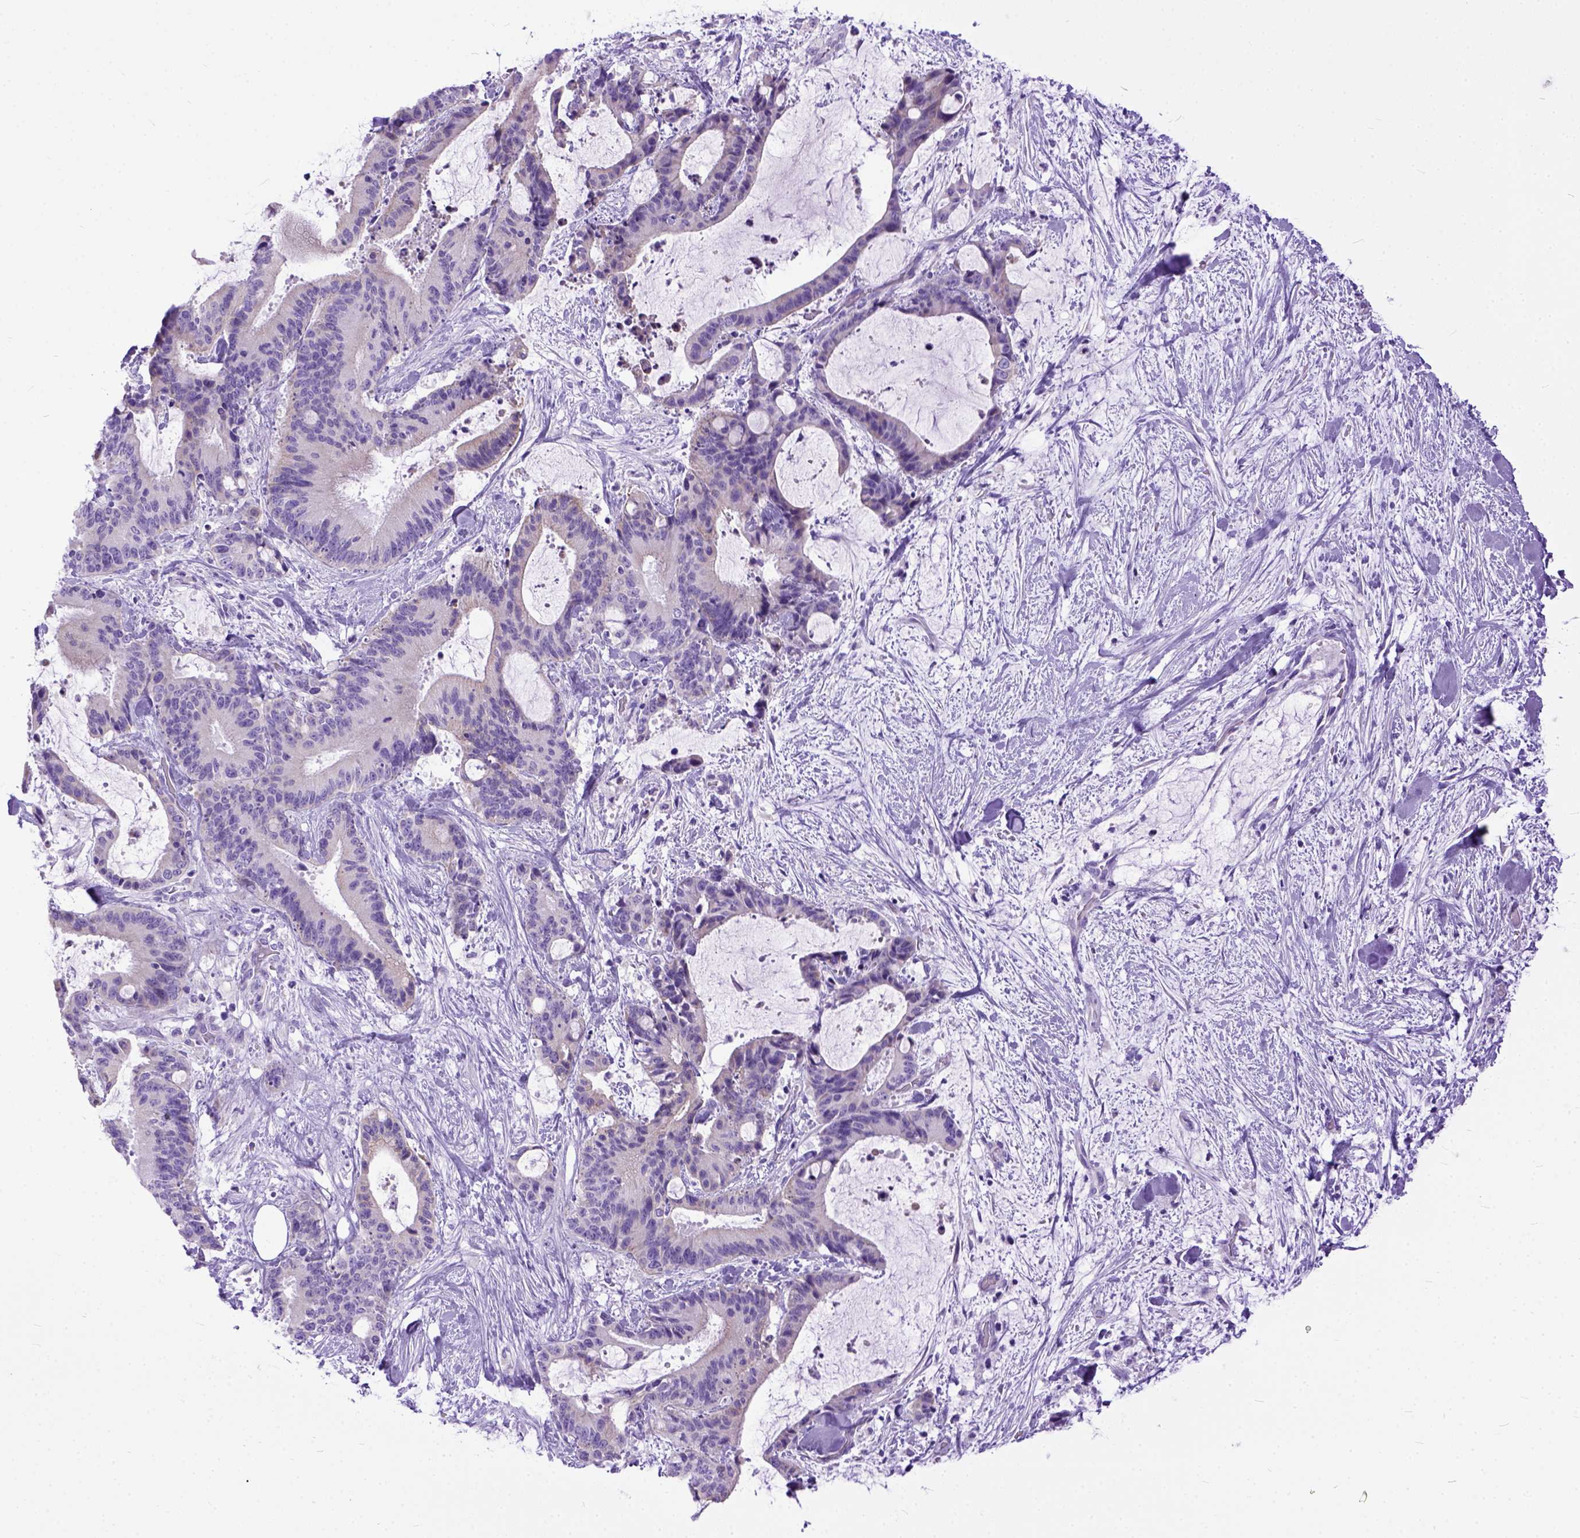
{"staining": {"intensity": "negative", "quantity": "none", "location": "none"}, "tissue": "liver cancer", "cell_type": "Tumor cells", "image_type": "cancer", "snomed": [{"axis": "morphology", "description": "Cholangiocarcinoma"}, {"axis": "topography", "description": "Liver"}], "caption": "Tumor cells show no significant expression in cholangiocarcinoma (liver).", "gene": "PPL", "patient": {"sex": "female", "age": 73}}